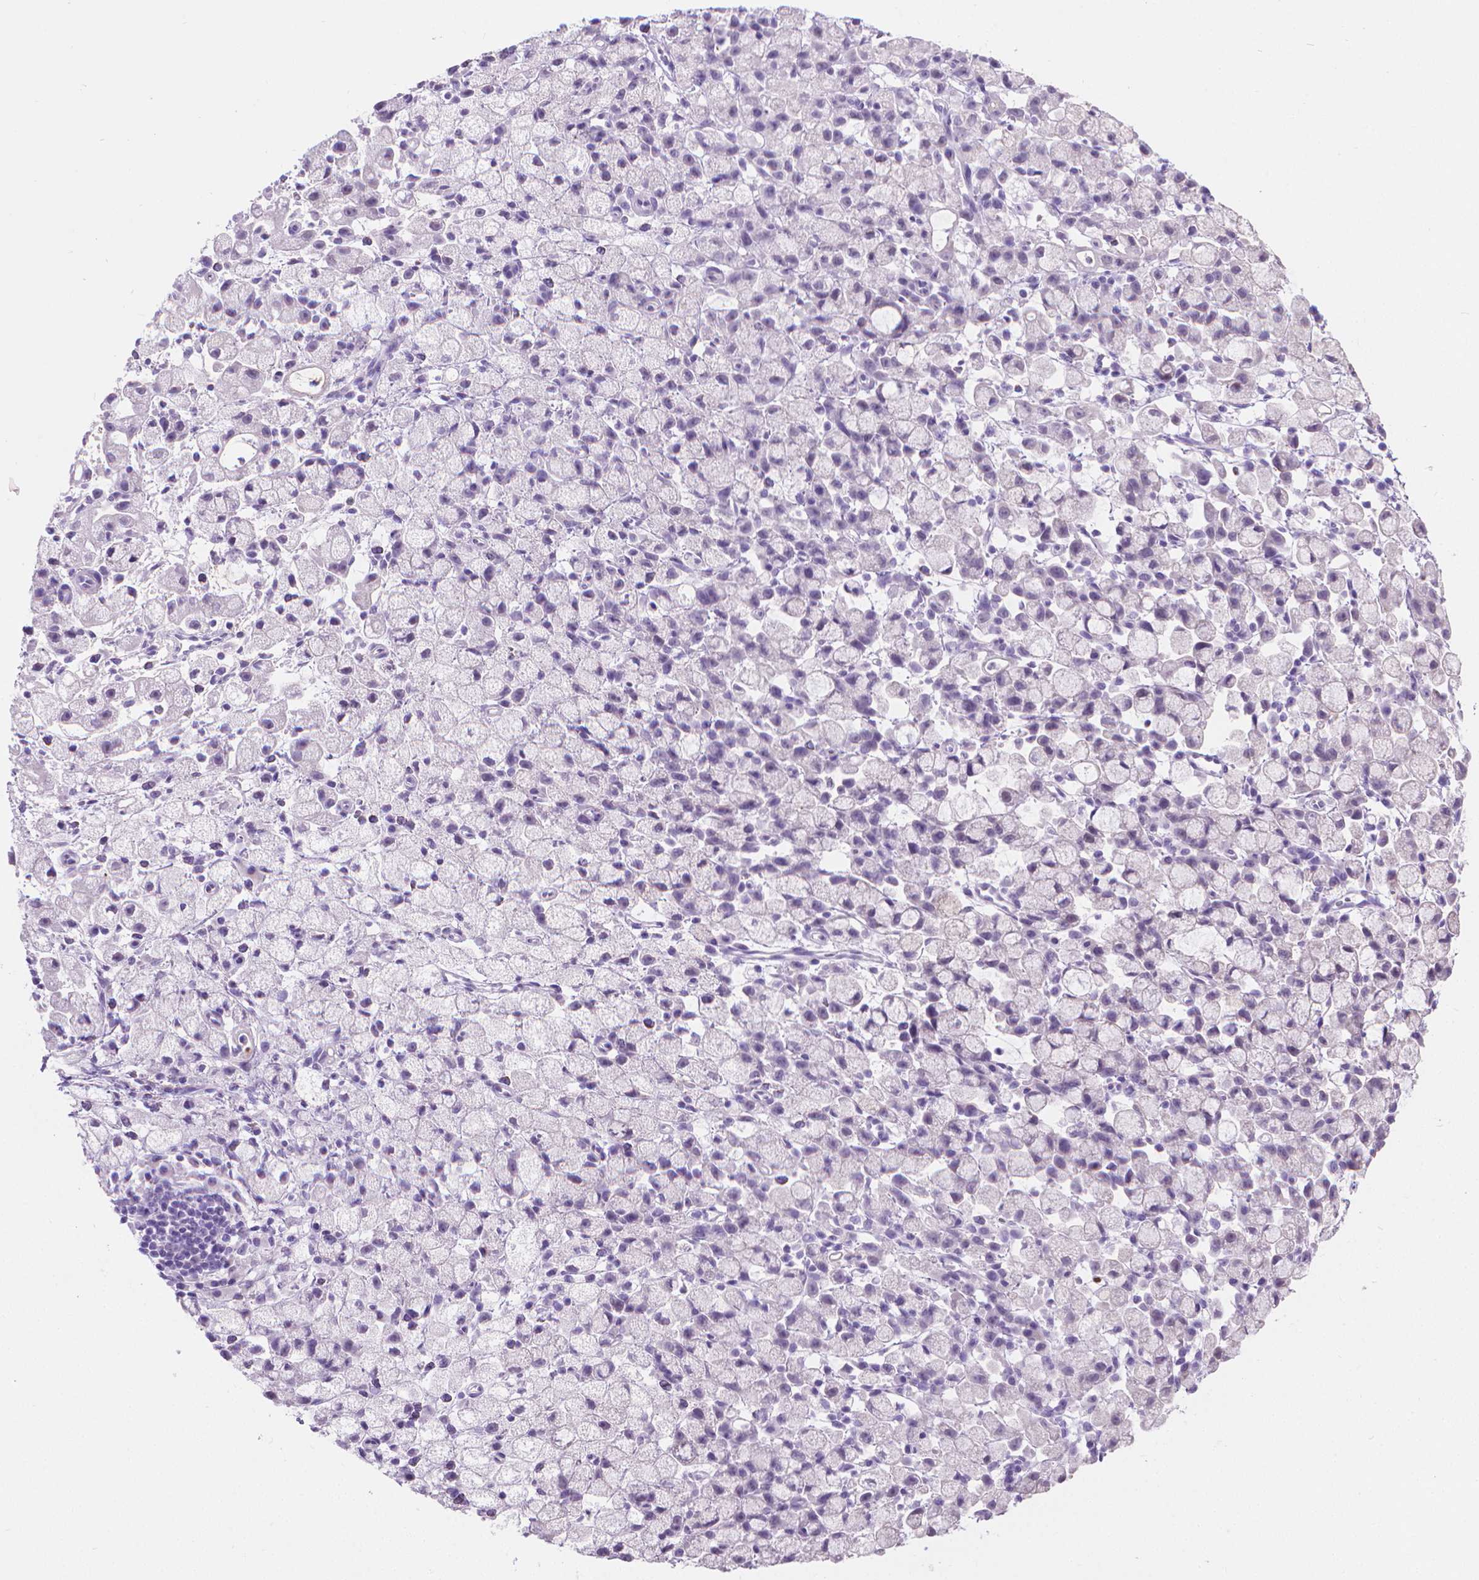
{"staining": {"intensity": "negative", "quantity": "none", "location": "none"}, "tissue": "stomach cancer", "cell_type": "Tumor cells", "image_type": "cancer", "snomed": [{"axis": "morphology", "description": "Adenocarcinoma, NOS"}, {"axis": "topography", "description": "Stomach"}], "caption": "Tumor cells are negative for brown protein staining in stomach cancer.", "gene": "CFAP52", "patient": {"sex": "male", "age": 58}}